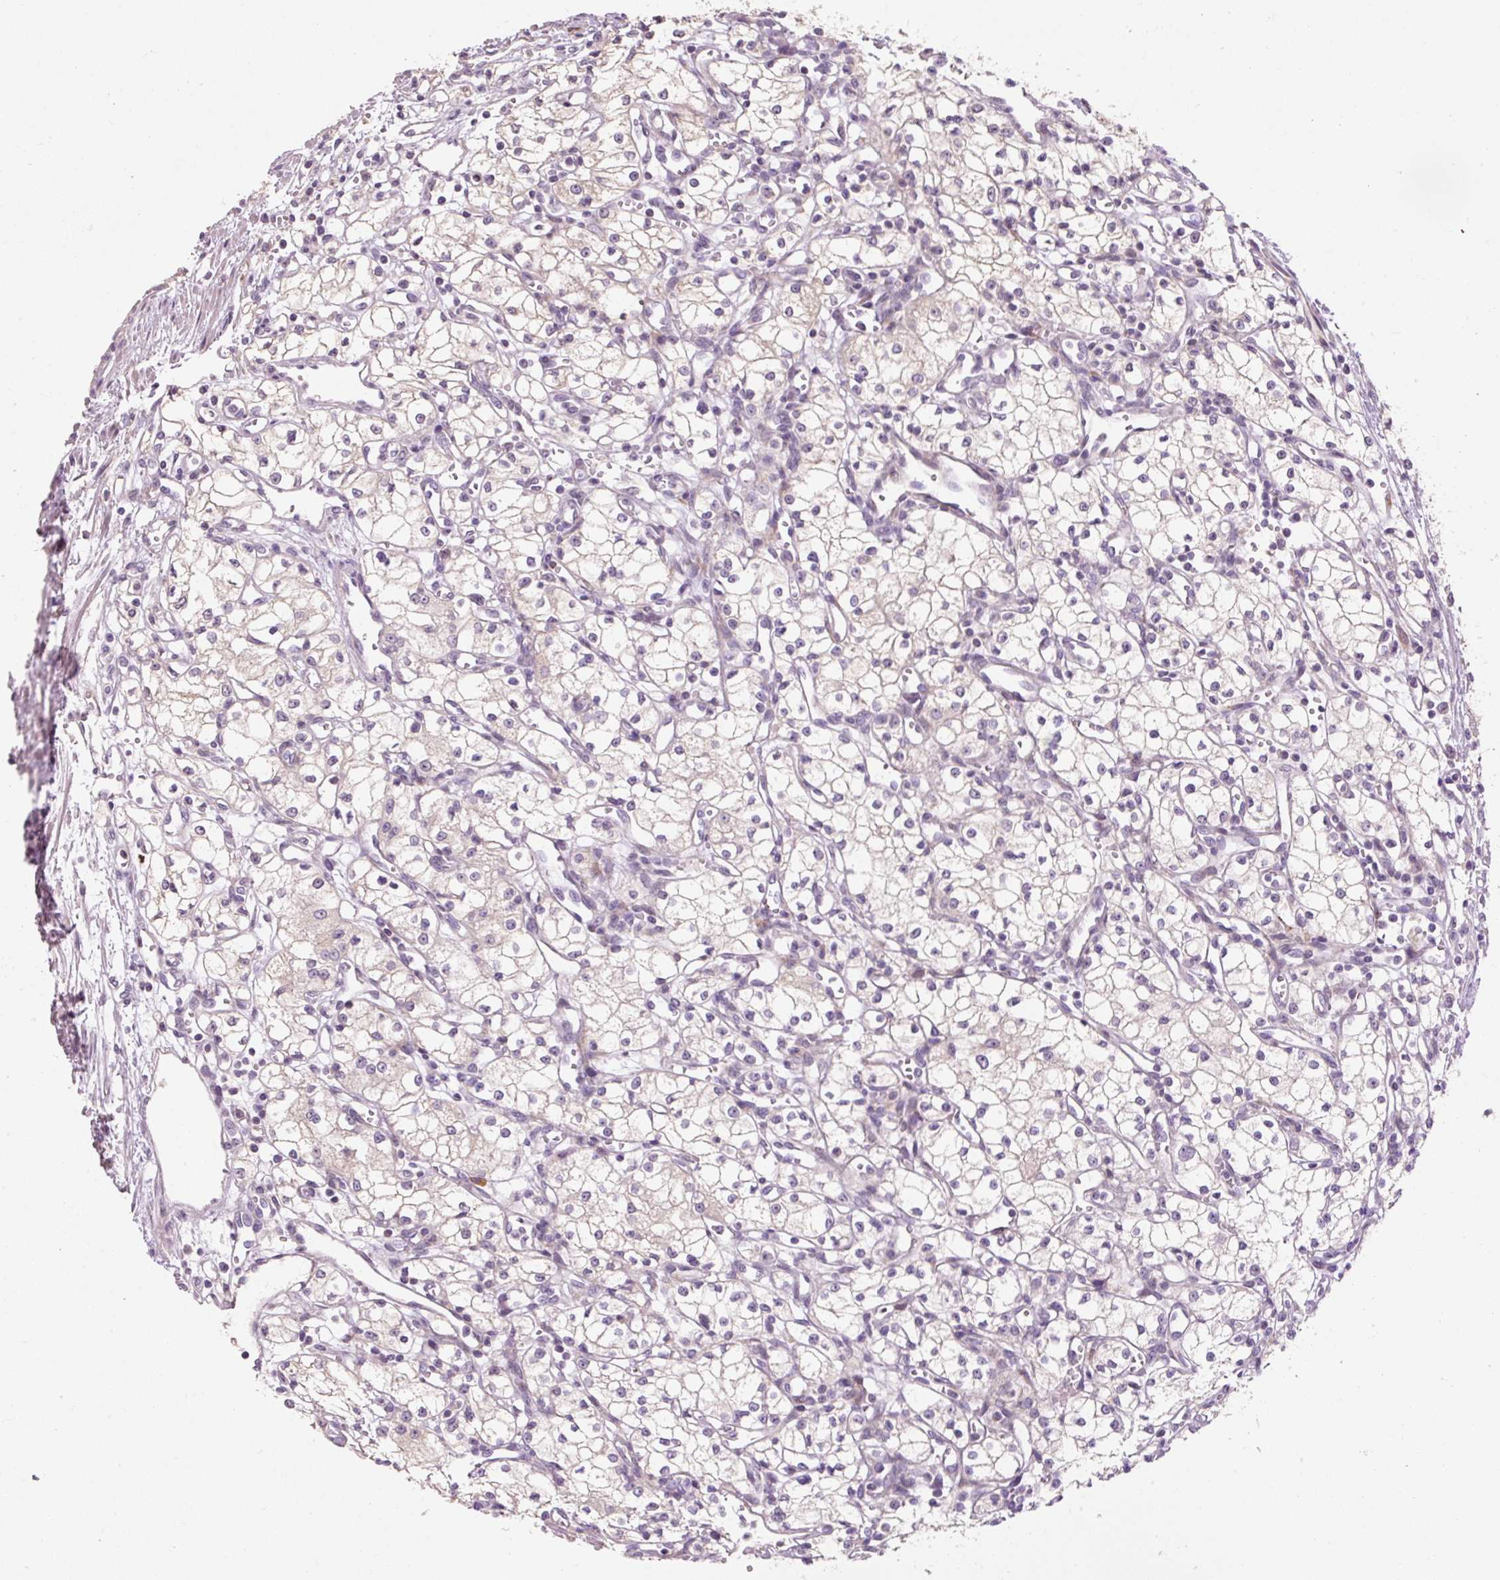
{"staining": {"intensity": "weak", "quantity": "25%-75%", "location": "cytoplasmic/membranous"}, "tissue": "renal cancer", "cell_type": "Tumor cells", "image_type": "cancer", "snomed": [{"axis": "morphology", "description": "Adenocarcinoma, NOS"}, {"axis": "topography", "description": "Kidney"}], "caption": "A high-resolution micrograph shows immunohistochemistry (IHC) staining of adenocarcinoma (renal), which displays weak cytoplasmic/membranous positivity in about 25%-75% of tumor cells.", "gene": "HAX1", "patient": {"sex": "male", "age": 59}}